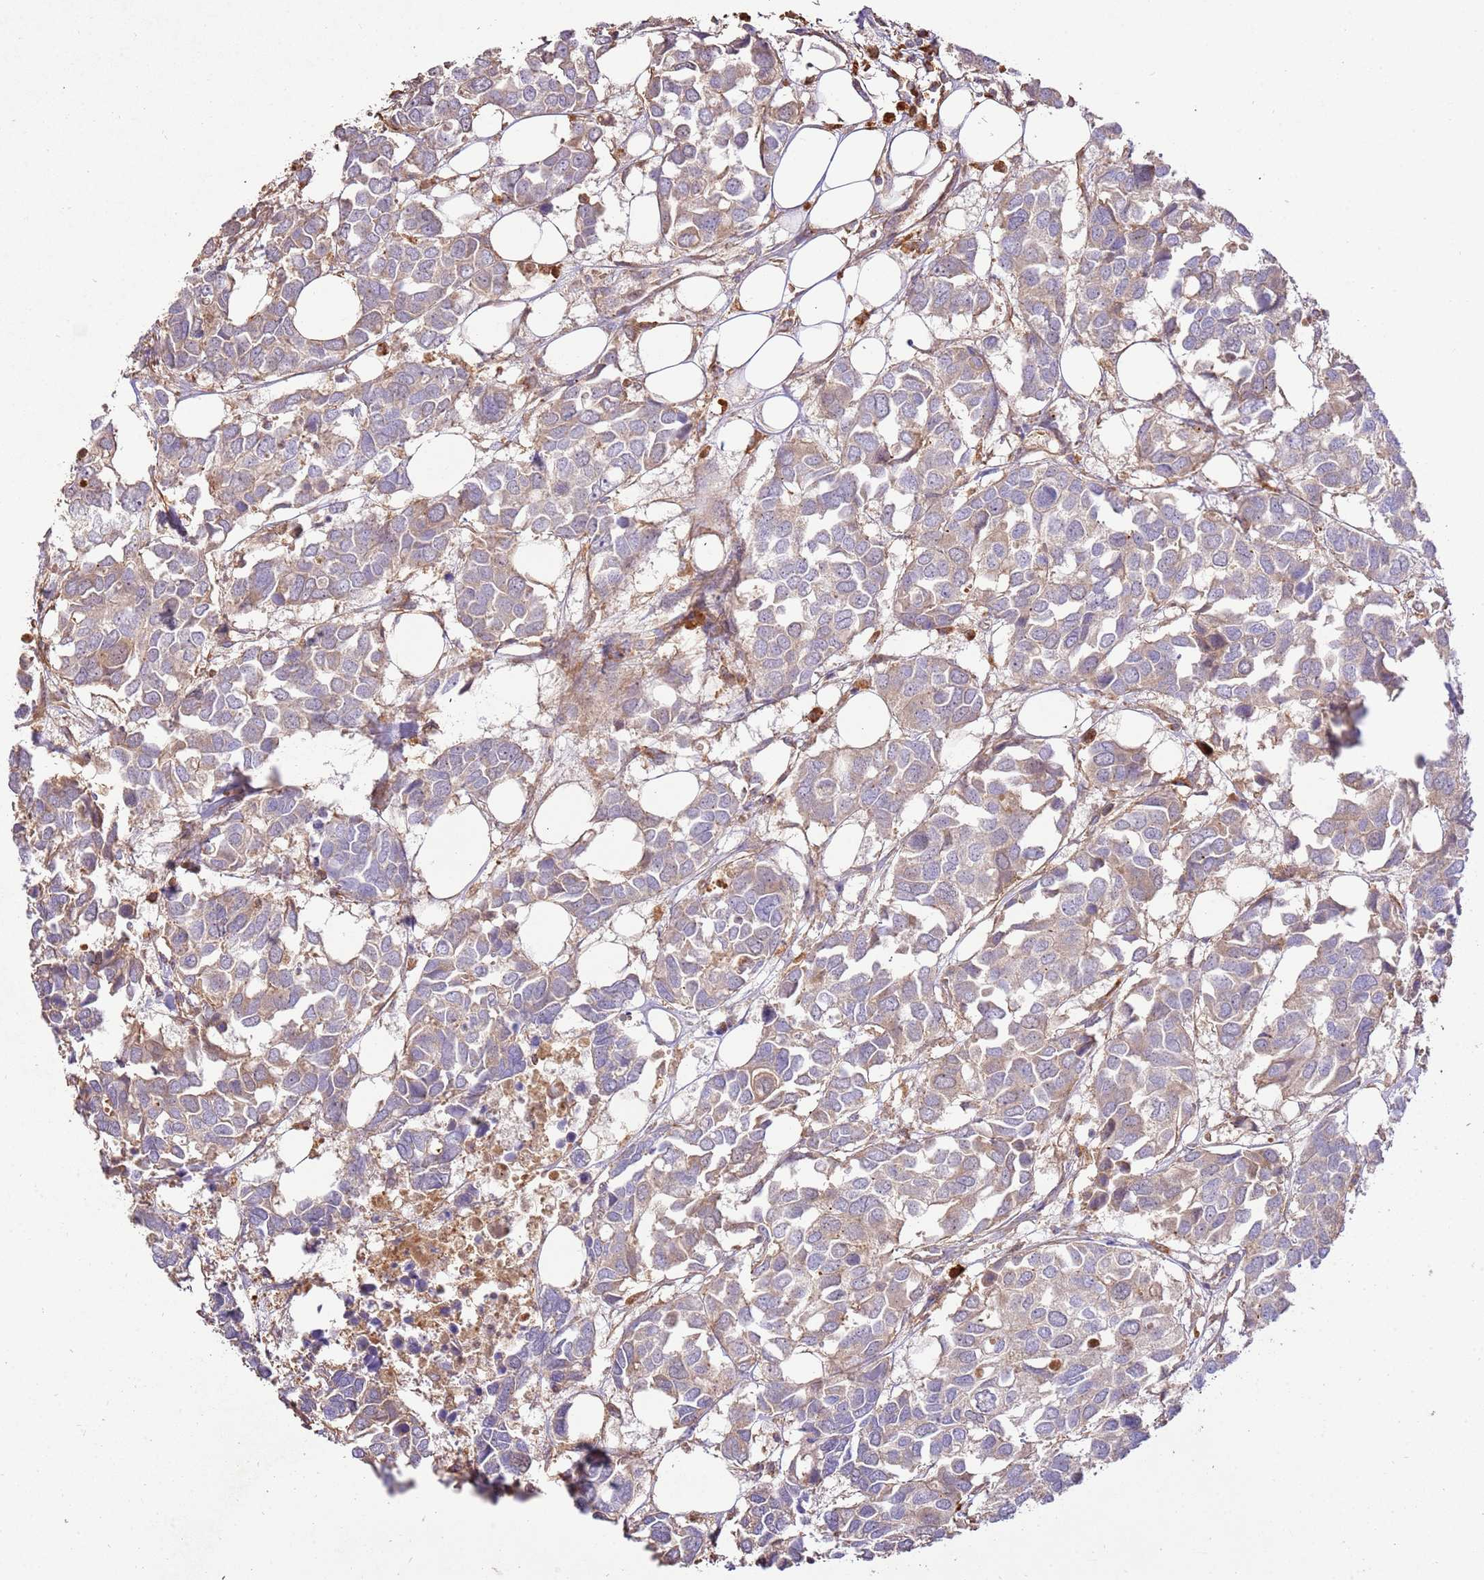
{"staining": {"intensity": "weak", "quantity": "25%-75%", "location": "cytoplasmic/membranous"}, "tissue": "breast cancer", "cell_type": "Tumor cells", "image_type": "cancer", "snomed": [{"axis": "morphology", "description": "Duct carcinoma"}, {"axis": "topography", "description": "Breast"}], "caption": "Human breast cancer (intraductal carcinoma) stained with a brown dye shows weak cytoplasmic/membranous positive expression in about 25%-75% of tumor cells.", "gene": "CEP55", "patient": {"sex": "female", "age": 83}}